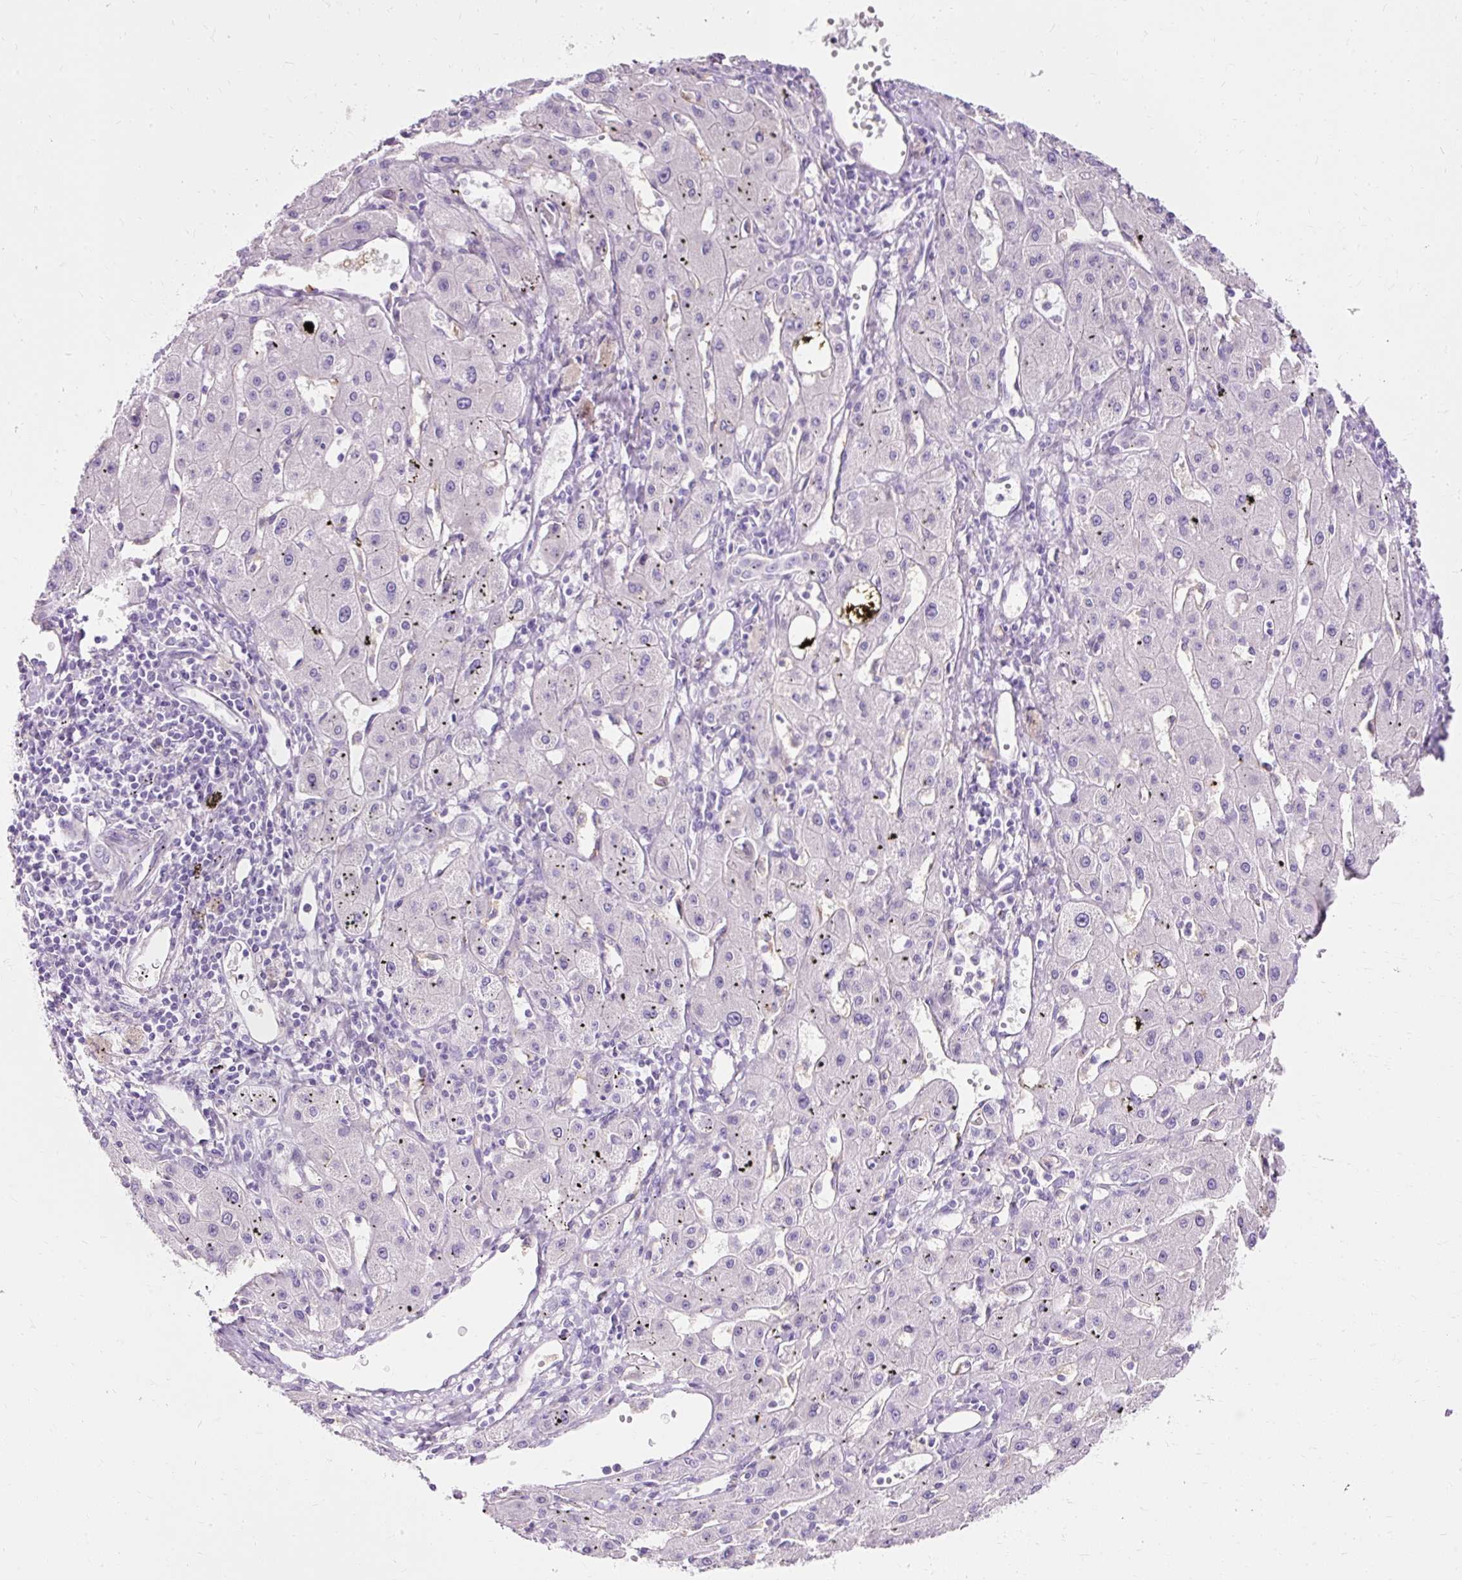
{"staining": {"intensity": "negative", "quantity": "none", "location": "none"}, "tissue": "liver cancer", "cell_type": "Tumor cells", "image_type": "cancer", "snomed": [{"axis": "morphology", "description": "Carcinoma, Hepatocellular, NOS"}, {"axis": "topography", "description": "Liver"}], "caption": "IHC histopathology image of human hepatocellular carcinoma (liver) stained for a protein (brown), which displays no positivity in tumor cells.", "gene": "CLDN25", "patient": {"sex": "male", "age": 72}}